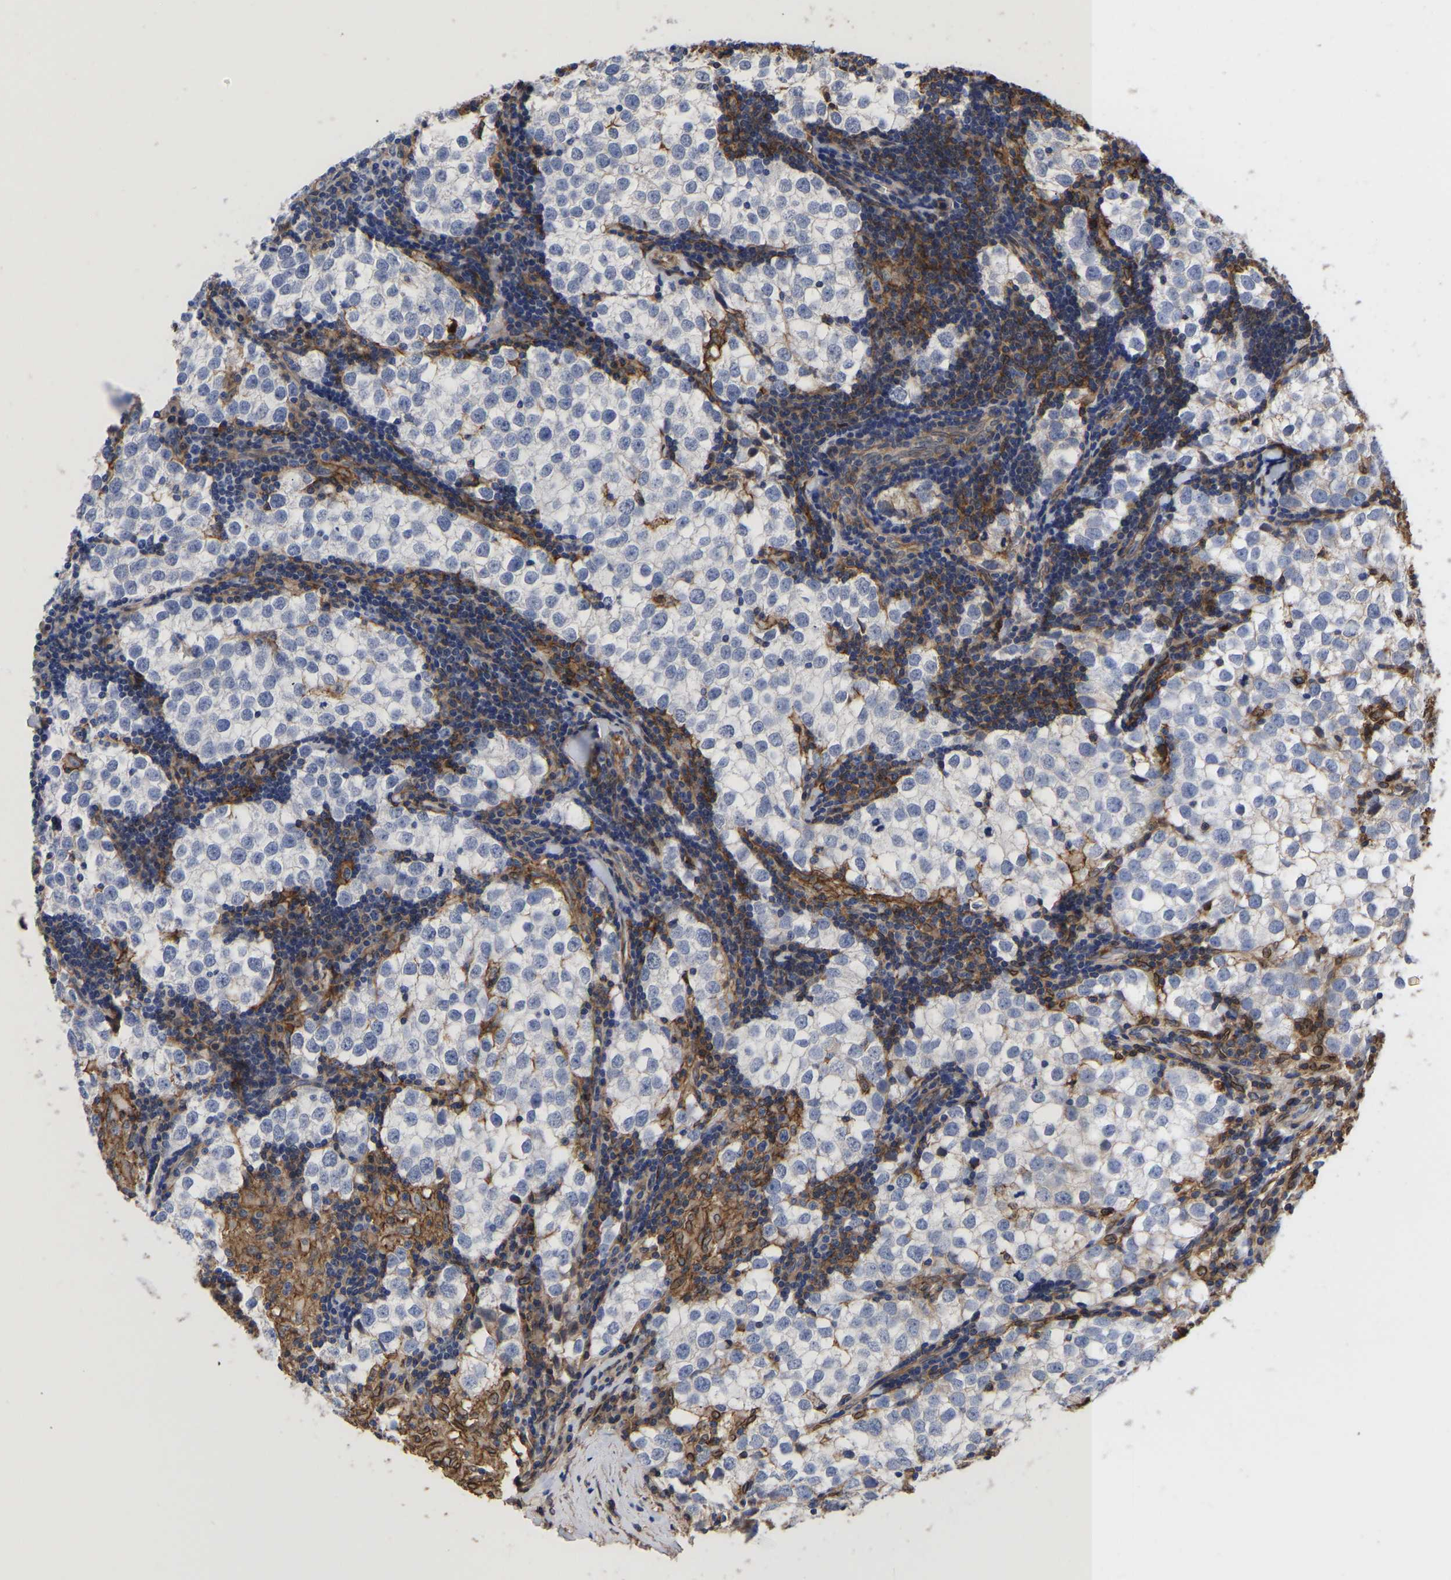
{"staining": {"intensity": "negative", "quantity": "none", "location": "none"}, "tissue": "testis cancer", "cell_type": "Tumor cells", "image_type": "cancer", "snomed": [{"axis": "morphology", "description": "Seminoma, NOS"}, {"axis": "morphology", "description": "Carcinoma, Embryonal, NOS"}, {"axis": "topography", "description": "Testis"}], "caption": "Tumor cells are negative for brown protein staining in testis embryonal carcinoma.", "gene": "LIF", "patient": {"sex": "male", "age": 36}}